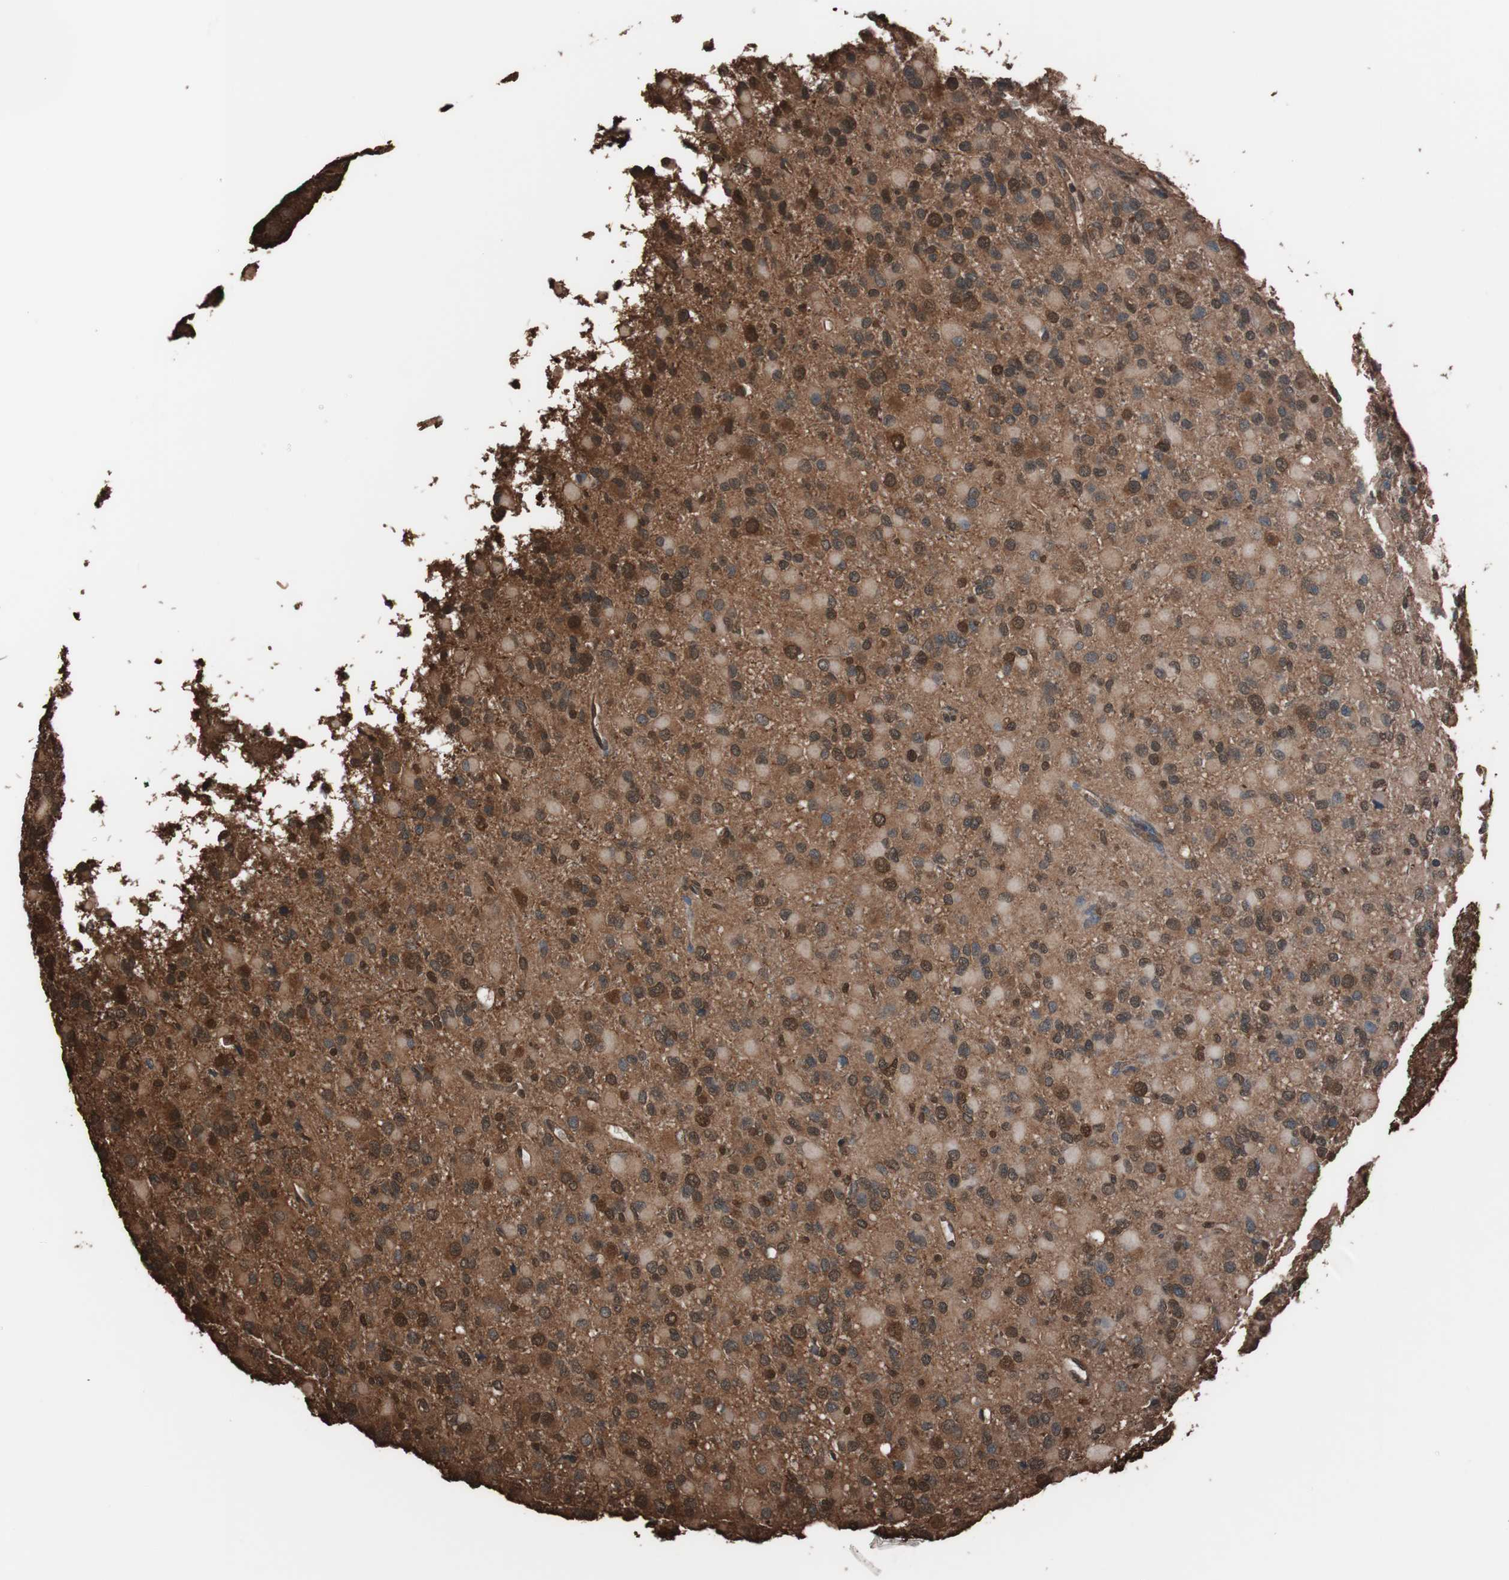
{"staining": {"intensity": "strong", "quantity": "25%-75%", "location": "nuclear"}, "tissue": "glioma", "cell_type": "Tumor cells", "image_type": "cancer", "snomed": [{"axis": "morphology", "description": "Glioma, malignant, Low grade"}, {"axis": "topography", "description": "Brain"}], "caption": "Immunohistochemical staining of malignant glioma (low-grade) reveals high levels of strong nuclear staining in approximately 25%-75% of tumor cells. (IHC, brightfield microscopy, high magnification).", "gene": "CALM2", "patient": {"sex": "male", "age": 42}}